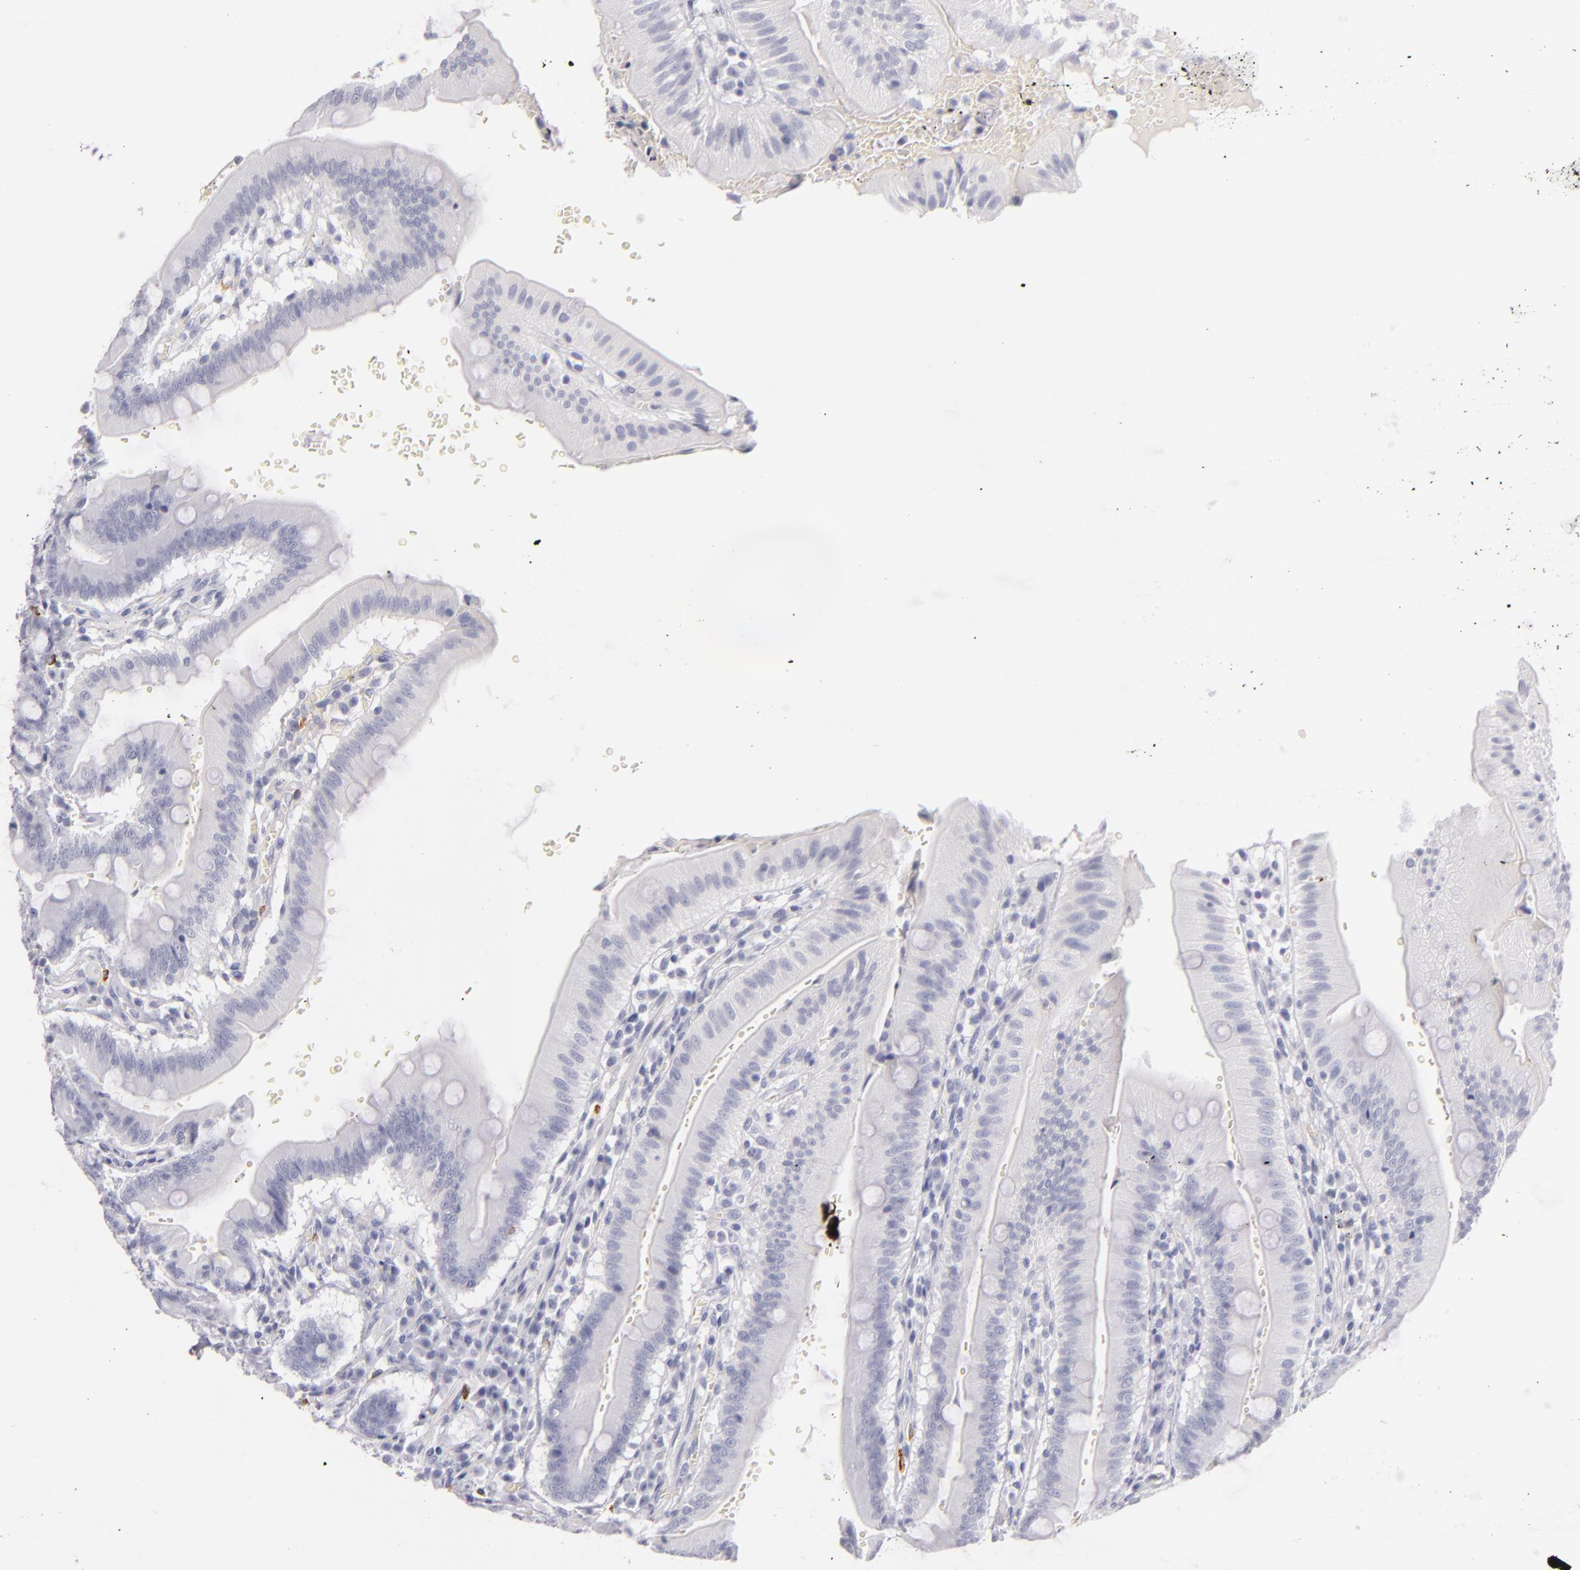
{"staining": {"intensity": "negative", "quantity": "none", "location": "none"}, "tissue": "small intestine", "cell_type": "Glandular cells", "image_type": "normal", "snomed": [{"axis": "morphology", "description": "Normal tissue, NOS"}, {"axis": "topography", "description": "Small intestine"}], "caption": "High power microscopy photomicrograph of an immunohistochemistry (IHC) histopathology image of normal small intestine, revealing no significant expression in glandular cells. (DAB immunohistochemistry (IHC) visualized using brightfield microscopy, high magnification).", "gene": "TPSD1", "patient": {"sex": "male", "age": 71}}